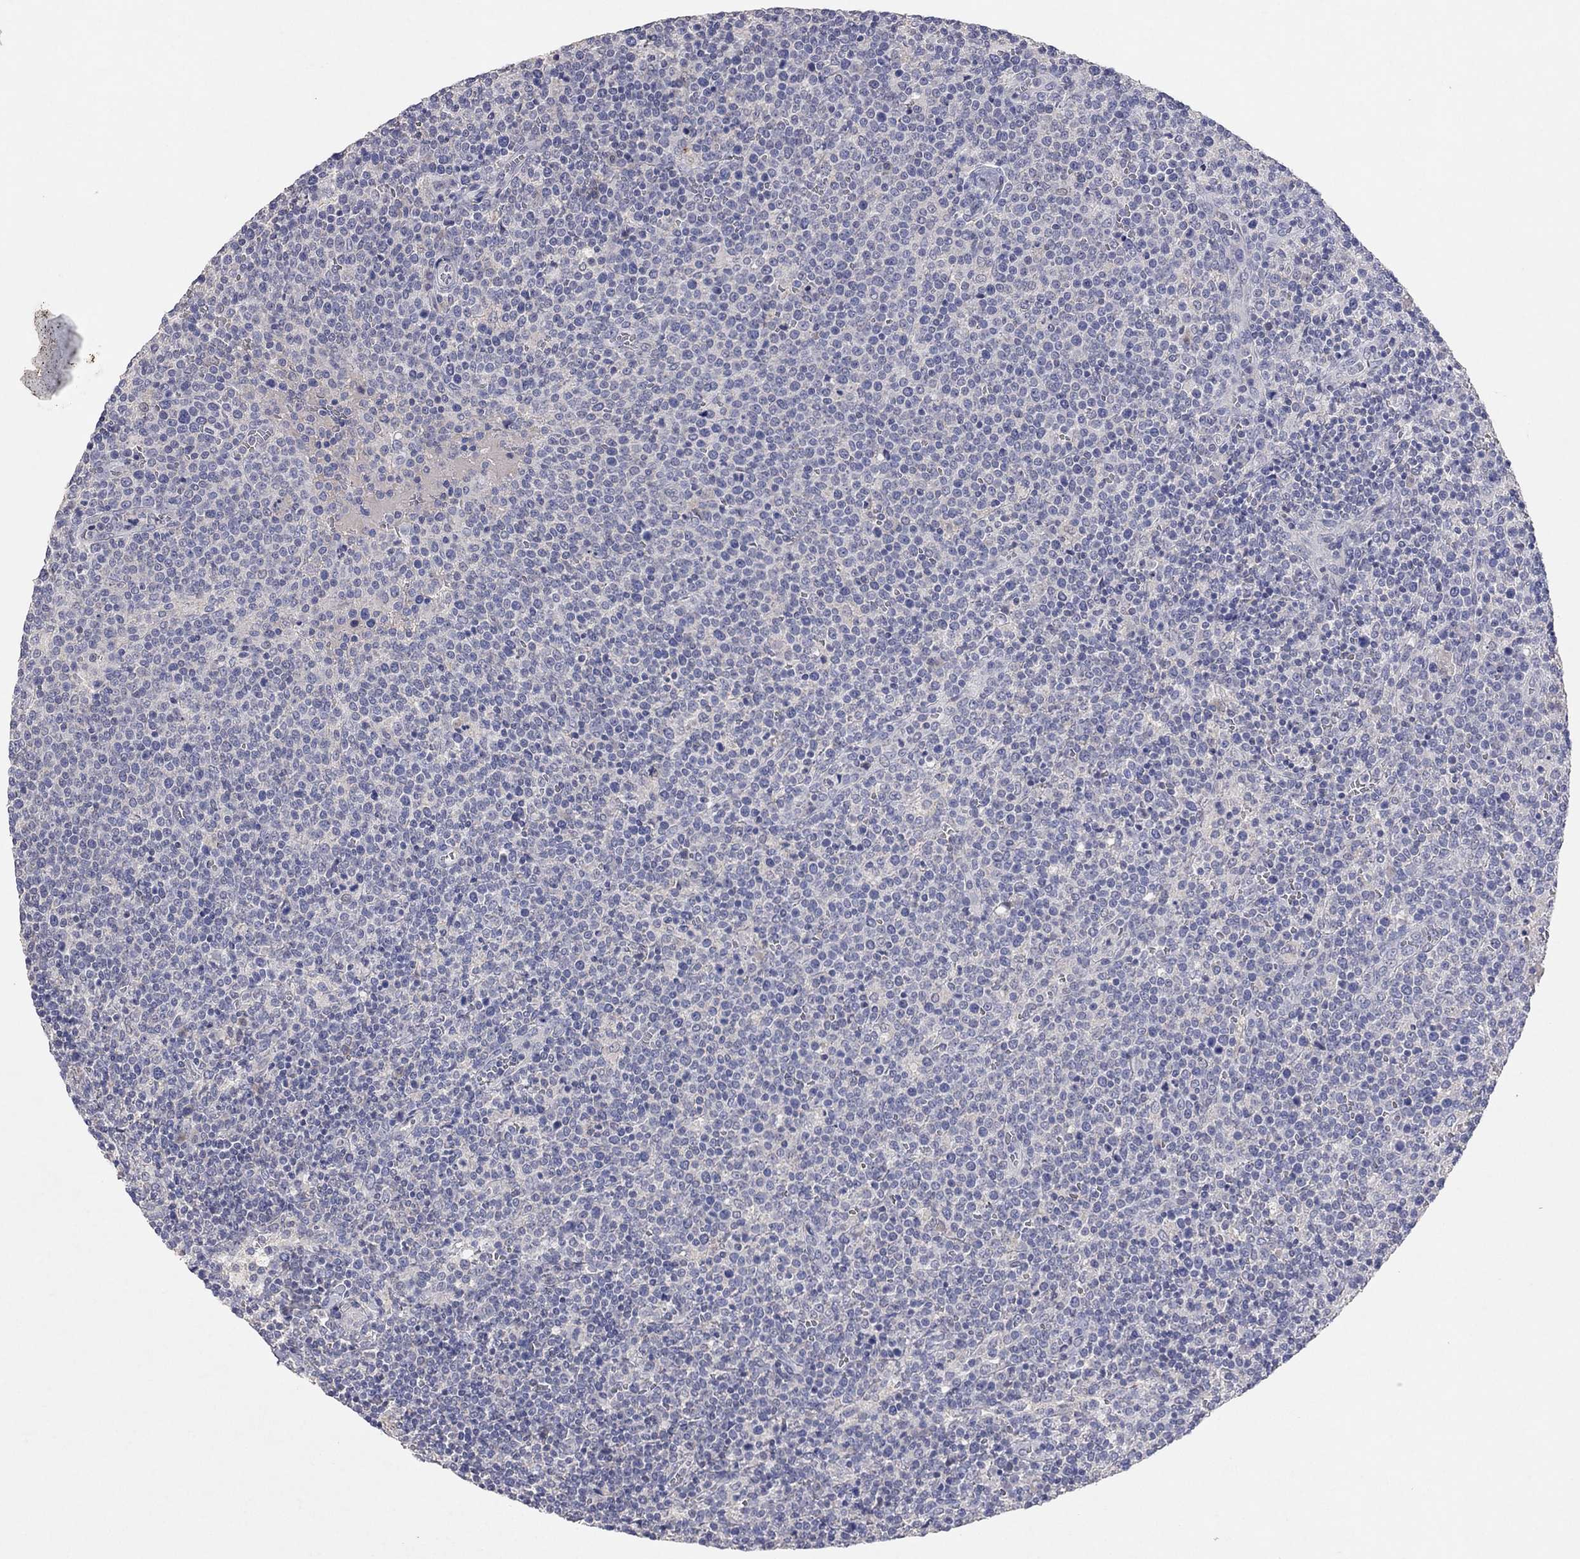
{"staining": {"intensity": "negative", "quantity": "none", "location": "none"}, "tissue": "lymphoma", "cell_type": "Tumor cells", "image_type": "cancer", "snomed": [{"axis": "morphology", "description": "Malignant lymphoma, non-Hodgkin's type, High grade"}, {"axis": "topography", "description": "Lymph node"}], "caption": "Immunohistochemistry of human lymphoma demonstrates no positivity in tumor cells. (Brightfield microscopy of DAB immunohistochemistry (IHC) at high magnification).", "gene": "MMP13", "patient": {"sex": "male", "age": 61}}